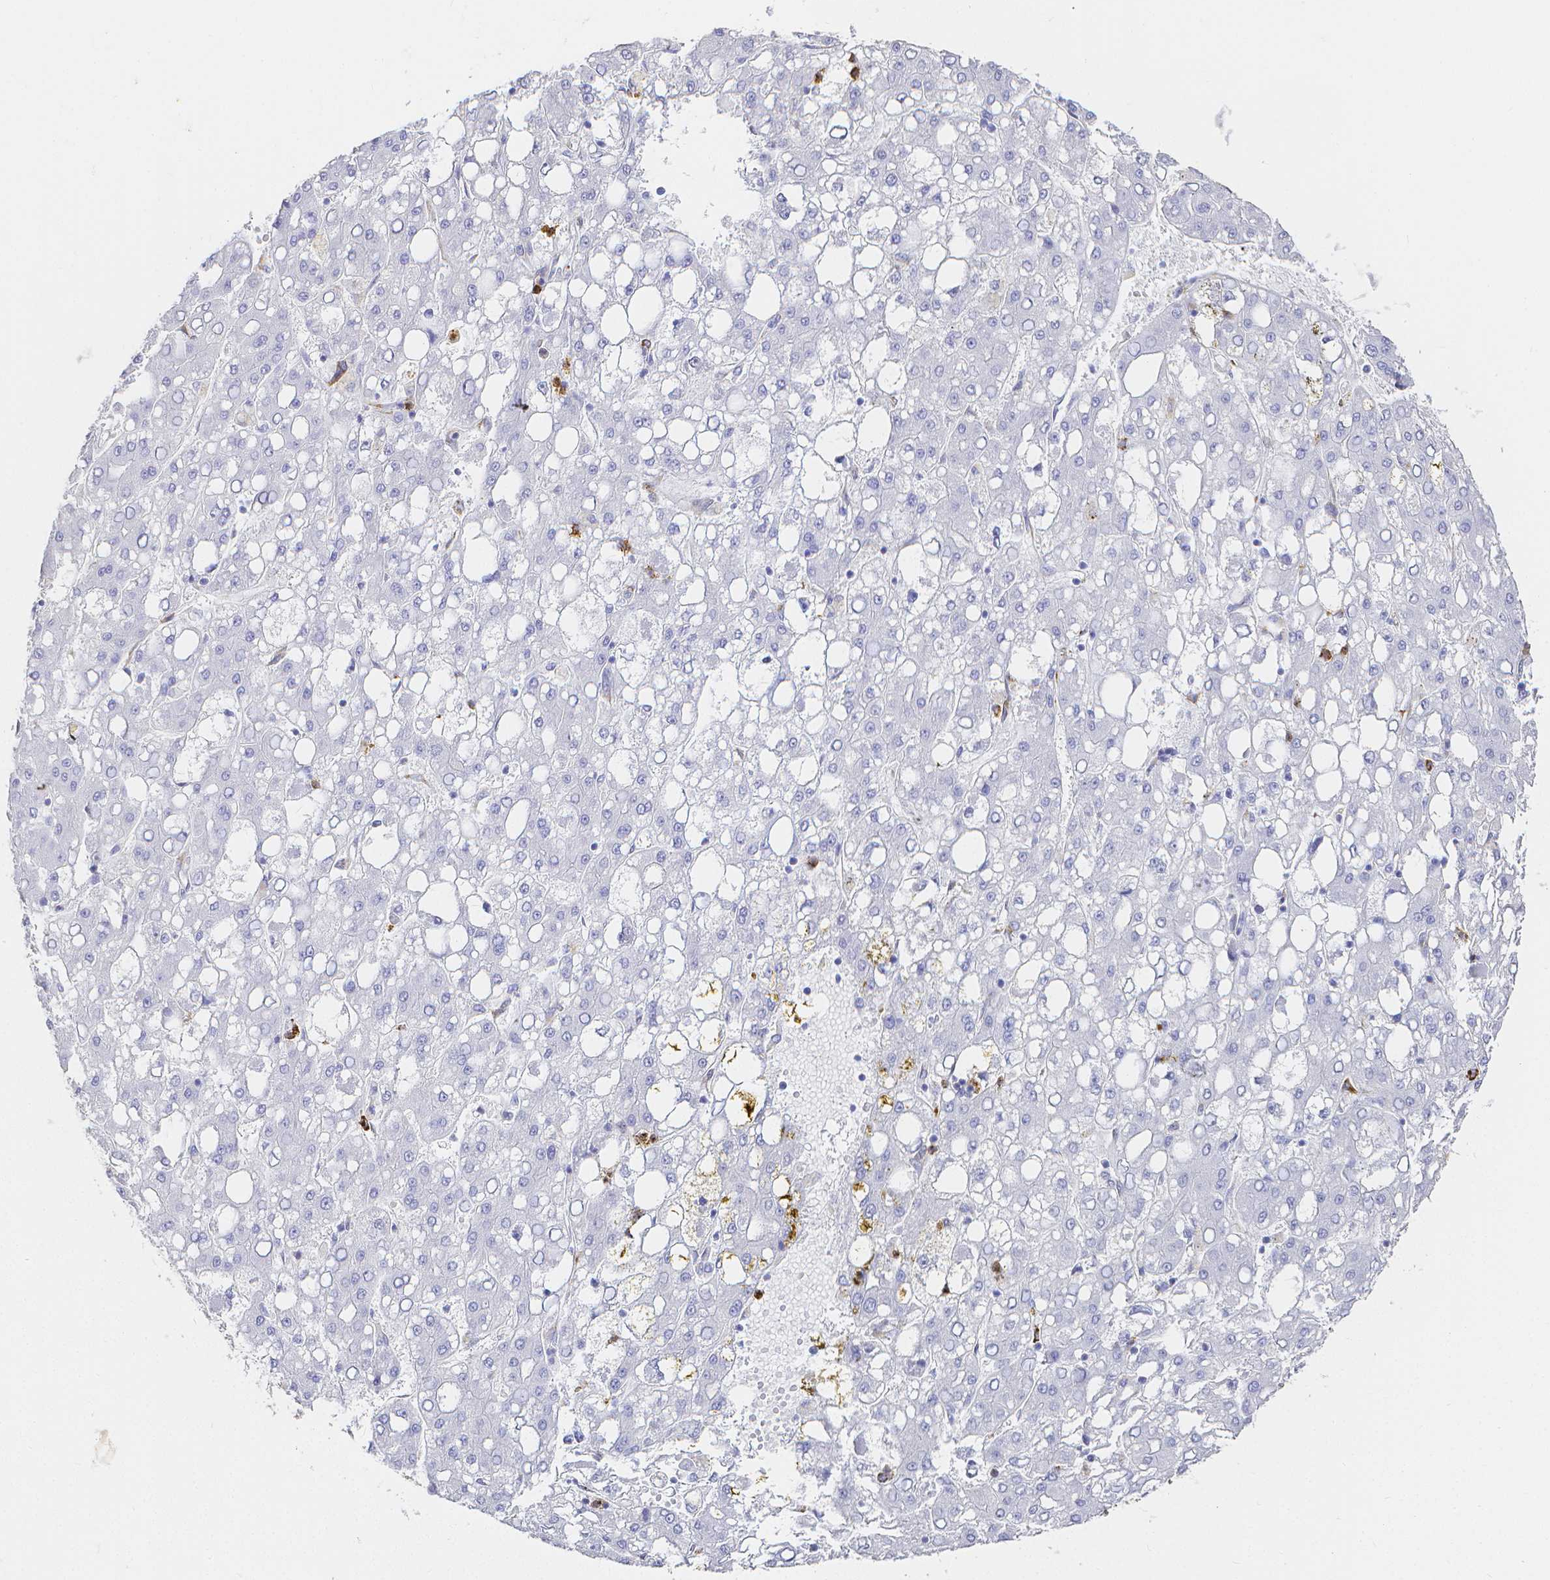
{"staining": {"intensity": "negative", "quantity": "none", "location": "none"}, "tissue": "liver cancer", "cell_type": "Tumor cells", "image_type": "cancer", "snomed": [{"axis": "morphology", "description": "Carcinoma, Hepatocellular, NOS"}, {"axis": "topography", "description": "Liver"}], "caption": "An IHC photomicrograph of hepatocellular carcinoma (liver) is shown. There is no staining in tumor cells of hepatocellular carcinoma (liver).", "gene": "SMURF1", "patient": {"sex": "male", "age": 65}}